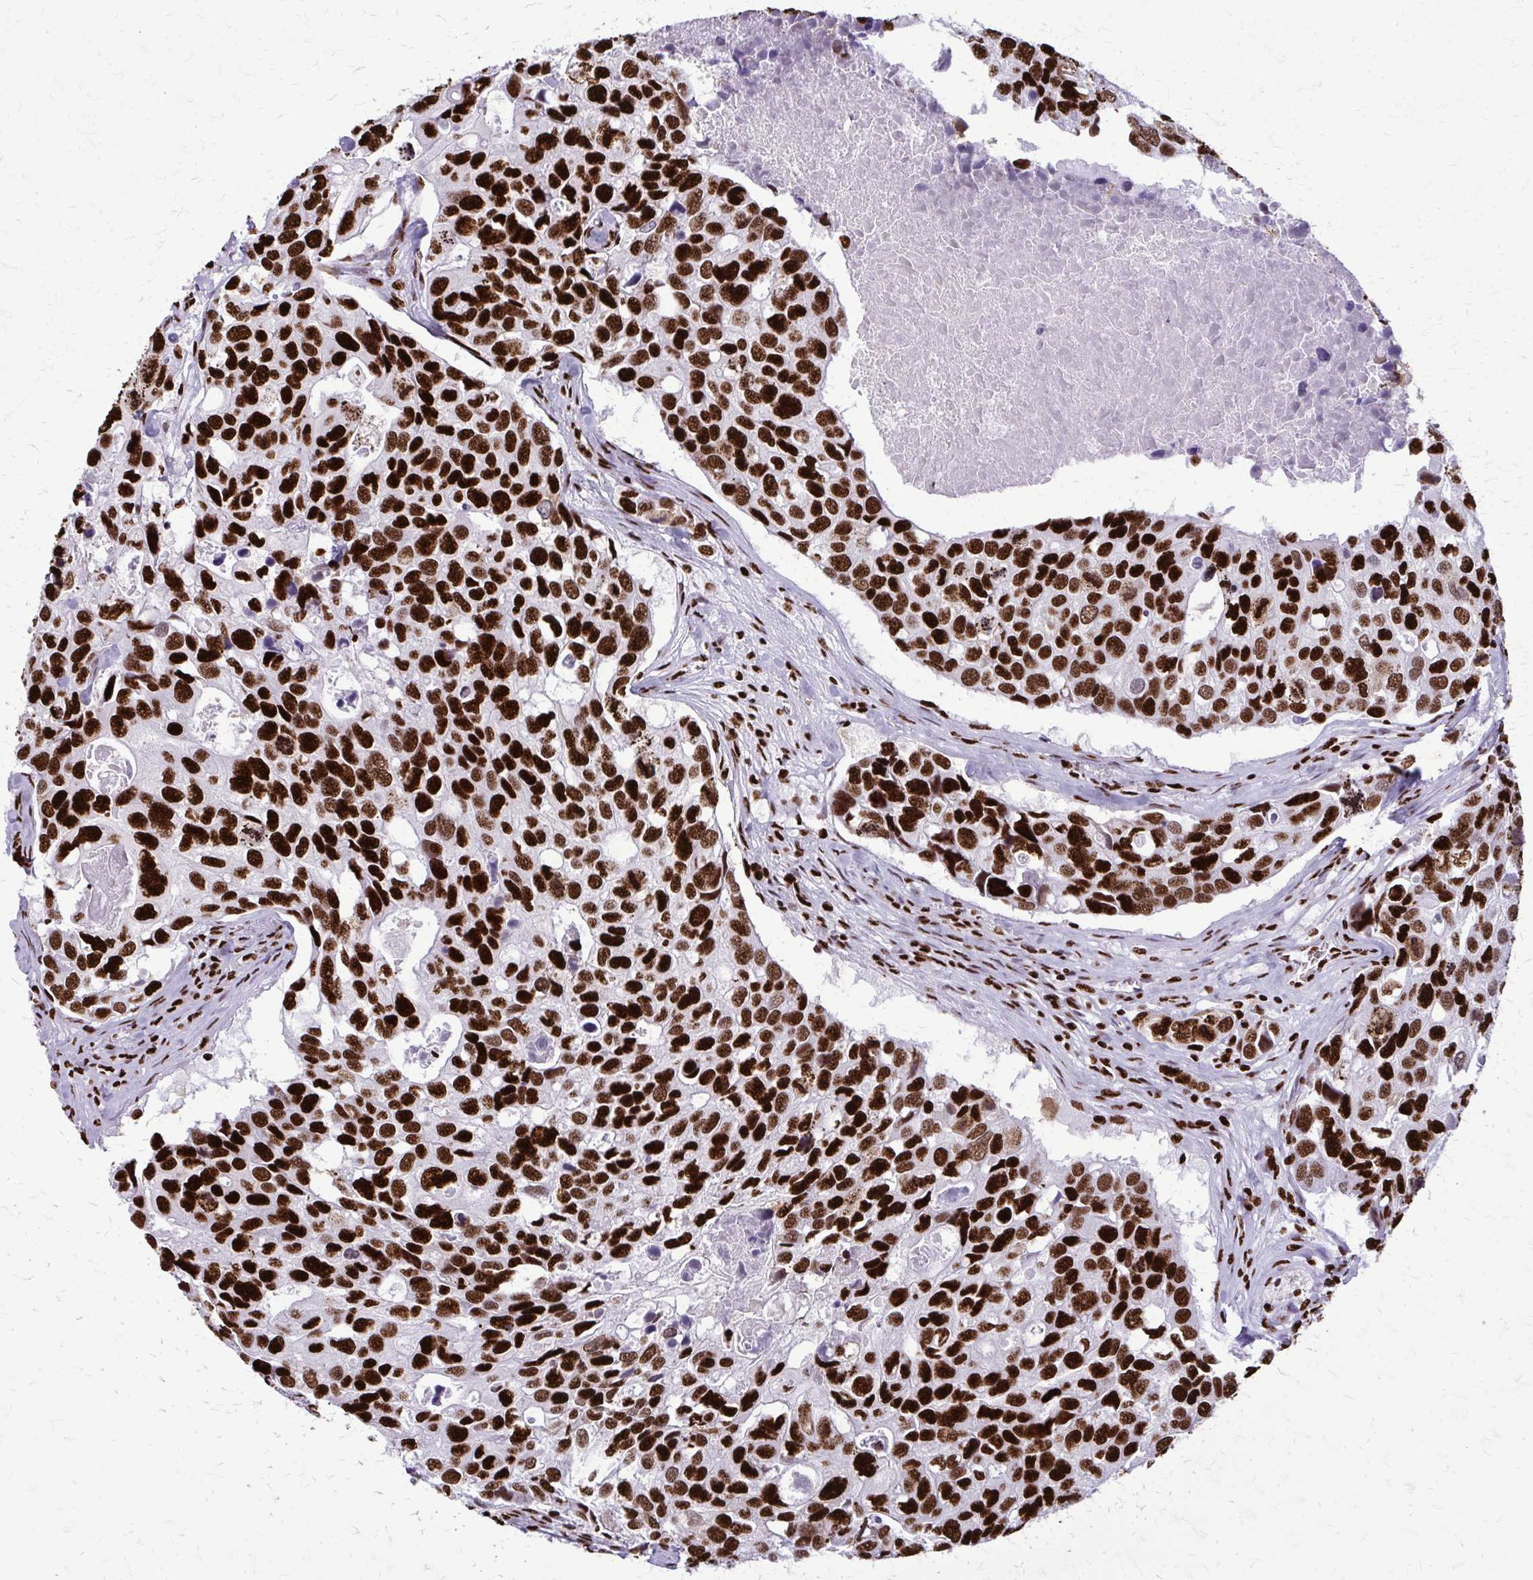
{"staining": {"intensity": "strong", "quantity": ">75%", "location": "nuclear"}, "tissue": "breast cancer", "cell_type": "Tumor cells", "image_type": "cancer", "snomed": [{"axis": "morphology", "description": "Duct carcinoma"}, {"axis": "topography", "description": "Breast"}], "caption": "Strong nuclear positivity for a protein is present in about >75% of tumor cells of infiltrating ductal carcinoma (breast) using immunohistochemistry (IHC).", "gene": "SFPQ", "patient": {"sex": "female", "age": 83}}